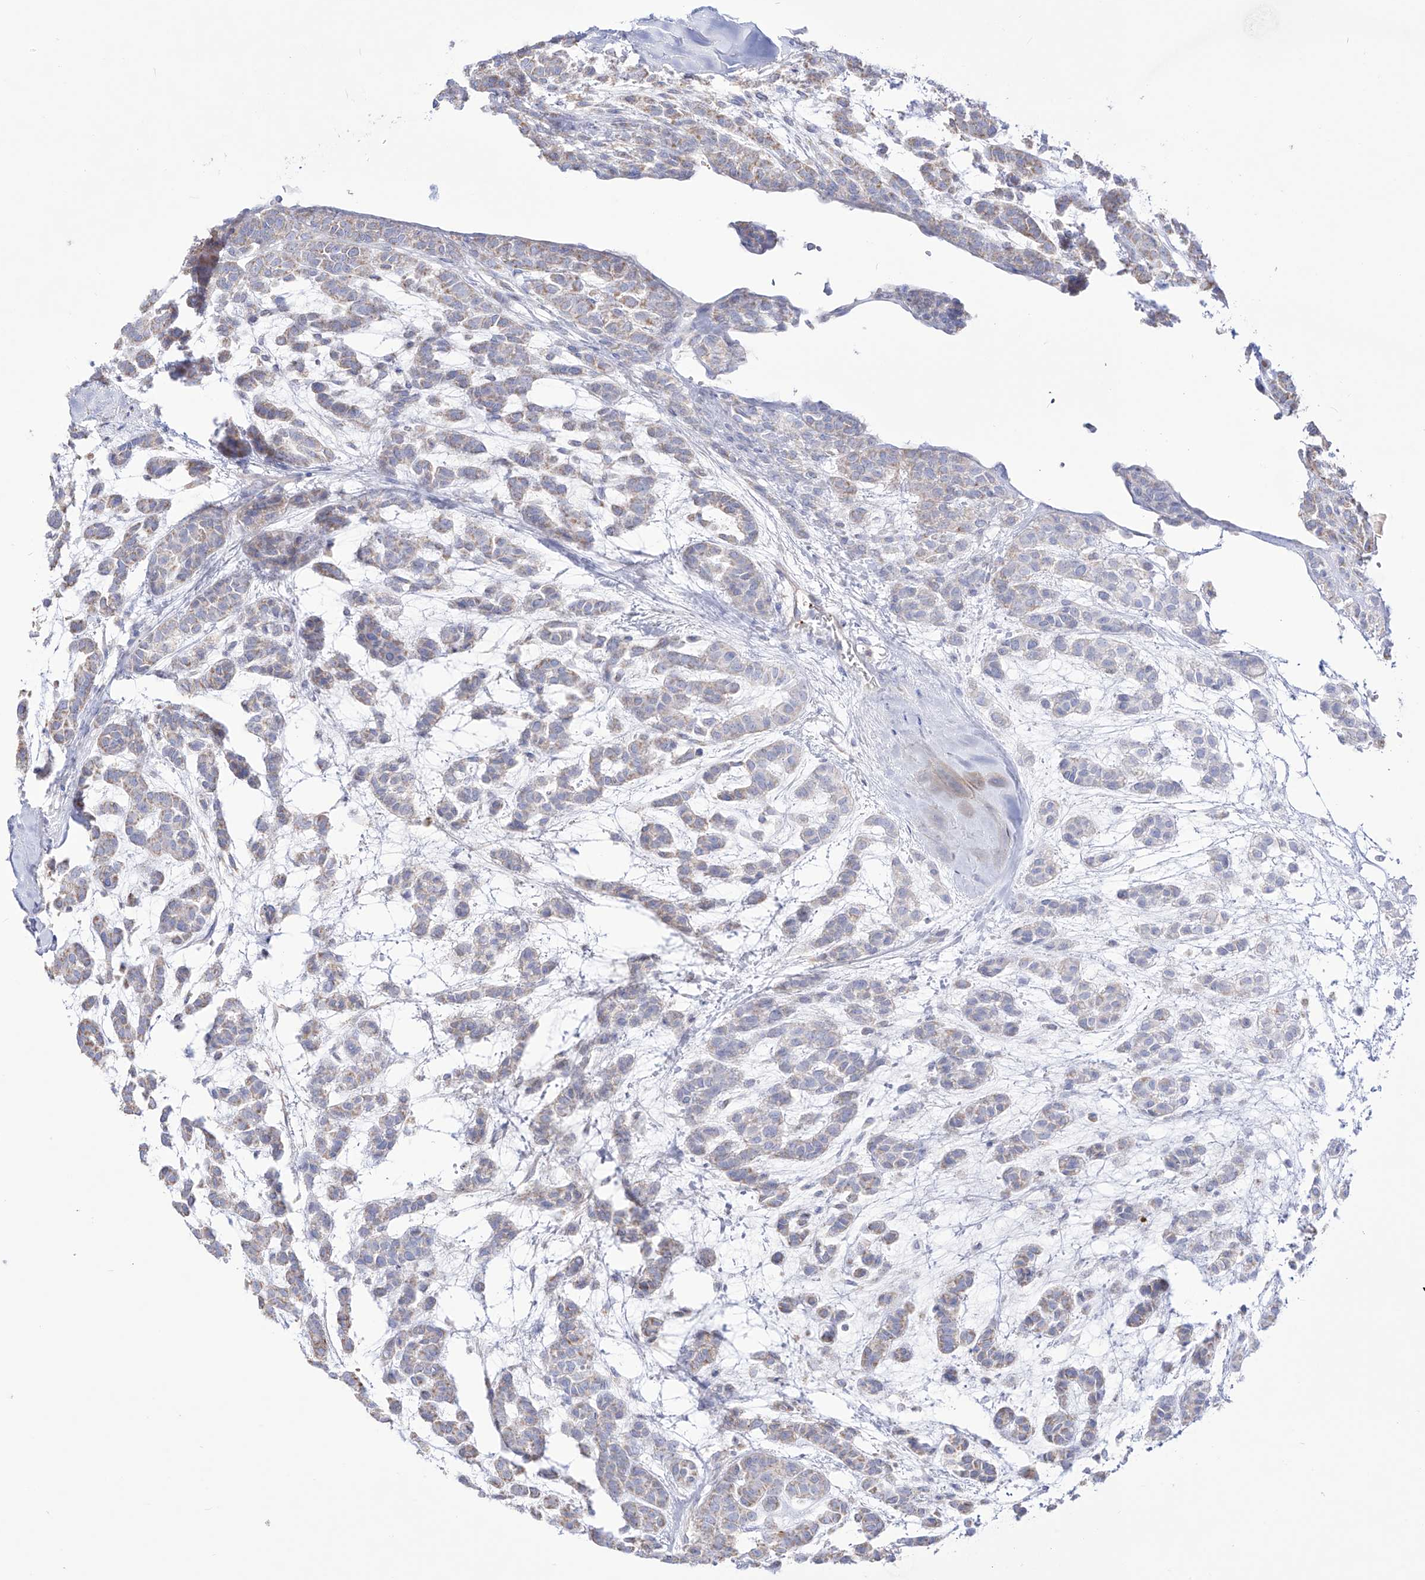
{"staining": {"intensity": "weak", "quantity": "25%-75%", "location": "cytoplasmic/membranous"}, "tissue": "head and neck cancer", "cell_type": "Tumor cells", "image_type": "cancer", "snomed": [{"axis": "morphology", "description": "Adenocarcinoma, NOS"}, {"axis": "morphology", "description": "Adenoma, NOS"}, {"axis": "topography", "description": "Head-Neck"}], "caption": "Adenoma (head and neck) stained with a brown dye demonstrates weak cytoplasmic/membranous positive positivity in about 25%-75% of tumor cells.", "gene": "RCHY1", "patient": {"sex": "female", "age": 55}}